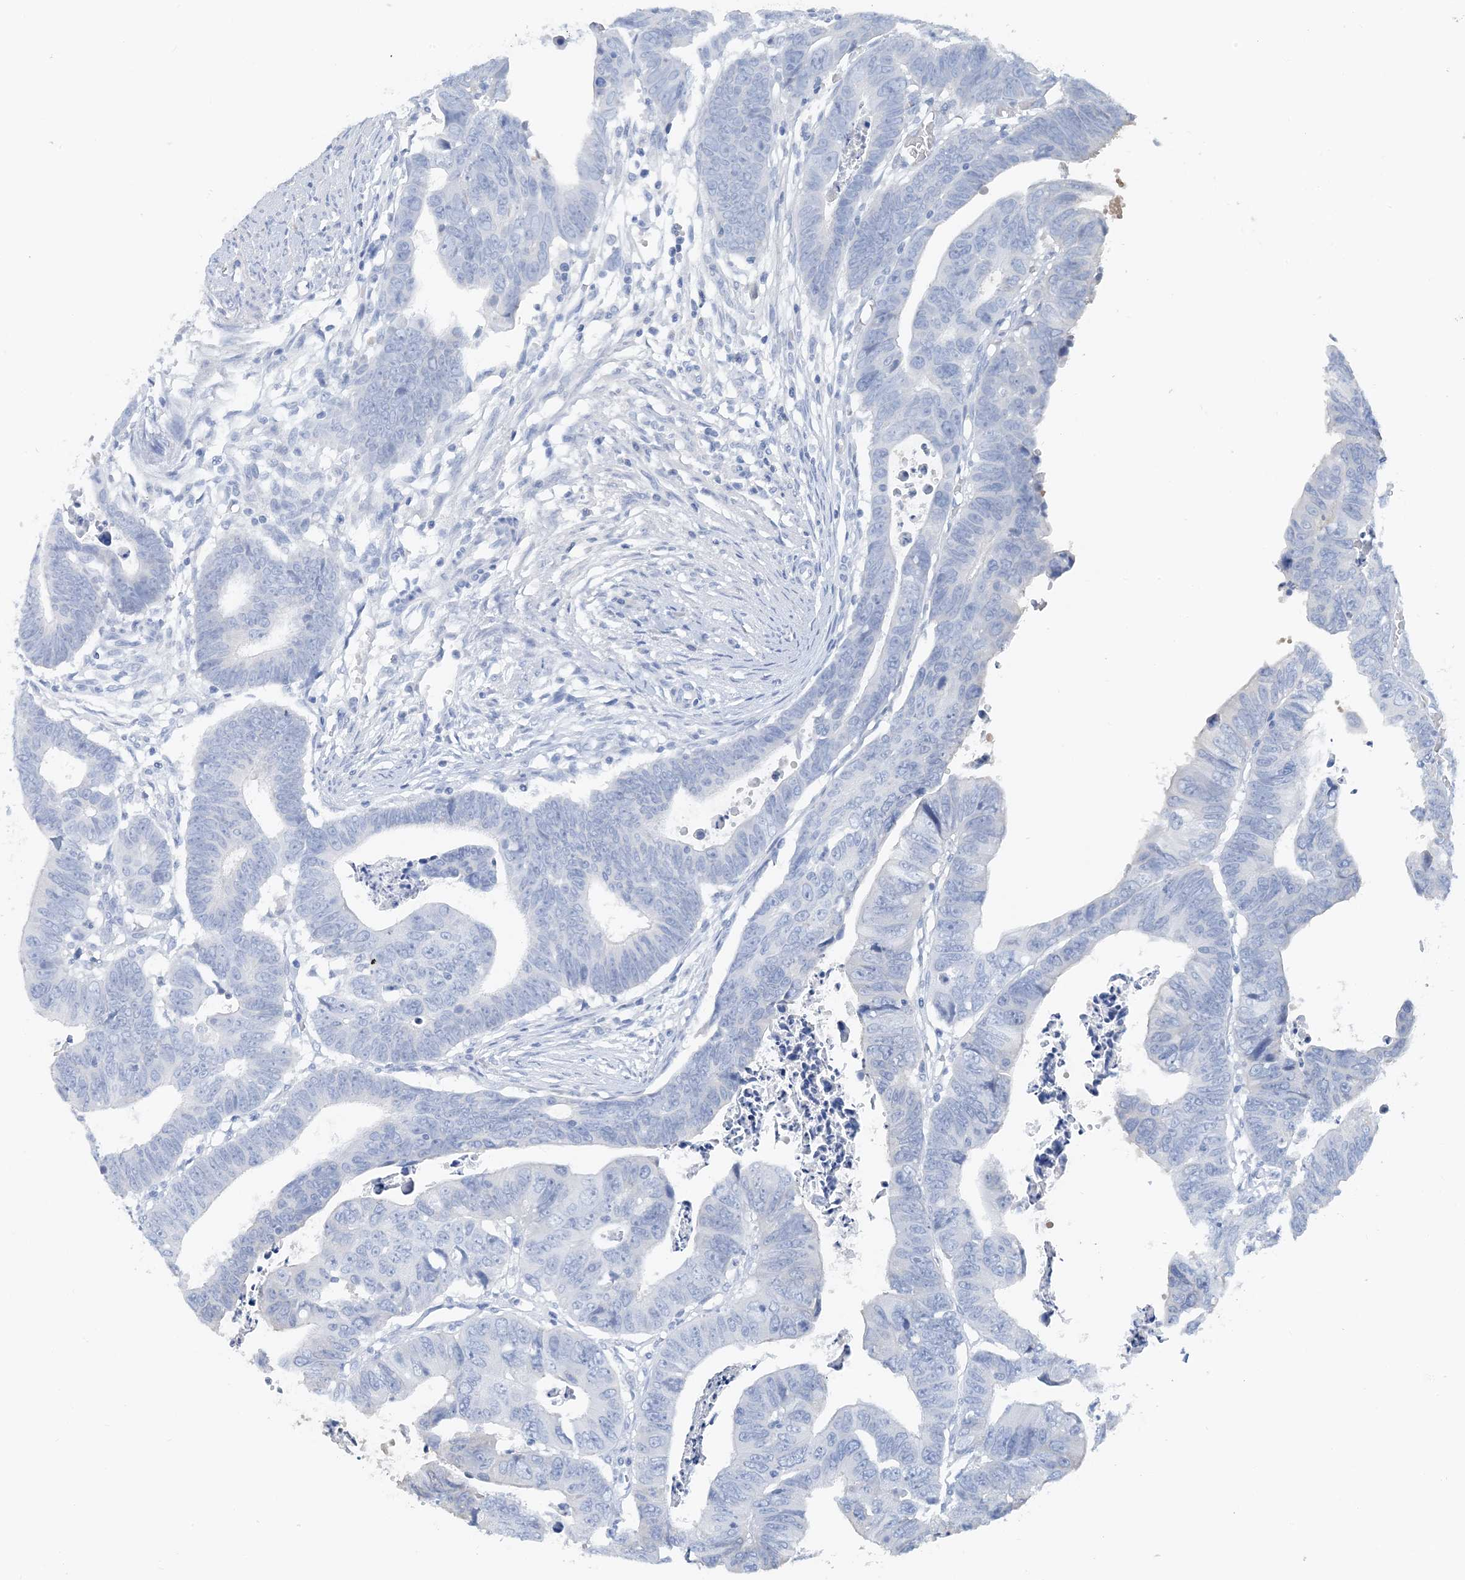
{"staining": {"intensity": "negative", "quantity": "none", "location": "none"}, "tissue": "colorectal cancer", "cell_type": "Tumor cells", "image_type": "cancer", "snomed": [{"axis": "morphology", "description": "Adenocarcinoma, NOS"}, {"axis": "topography", "description": "Rectum"}], "caption": "Immunohistochemistry photomicrograph of neoplastic tissue: human adenocarcinoma (colorectal) stained with DAB reveals no significant protein staining in tumor cells. (IHC, brightfield microscopy, high magnification).", "gene": "CTRL", "patient": {"sex": "female", "age": 65}}